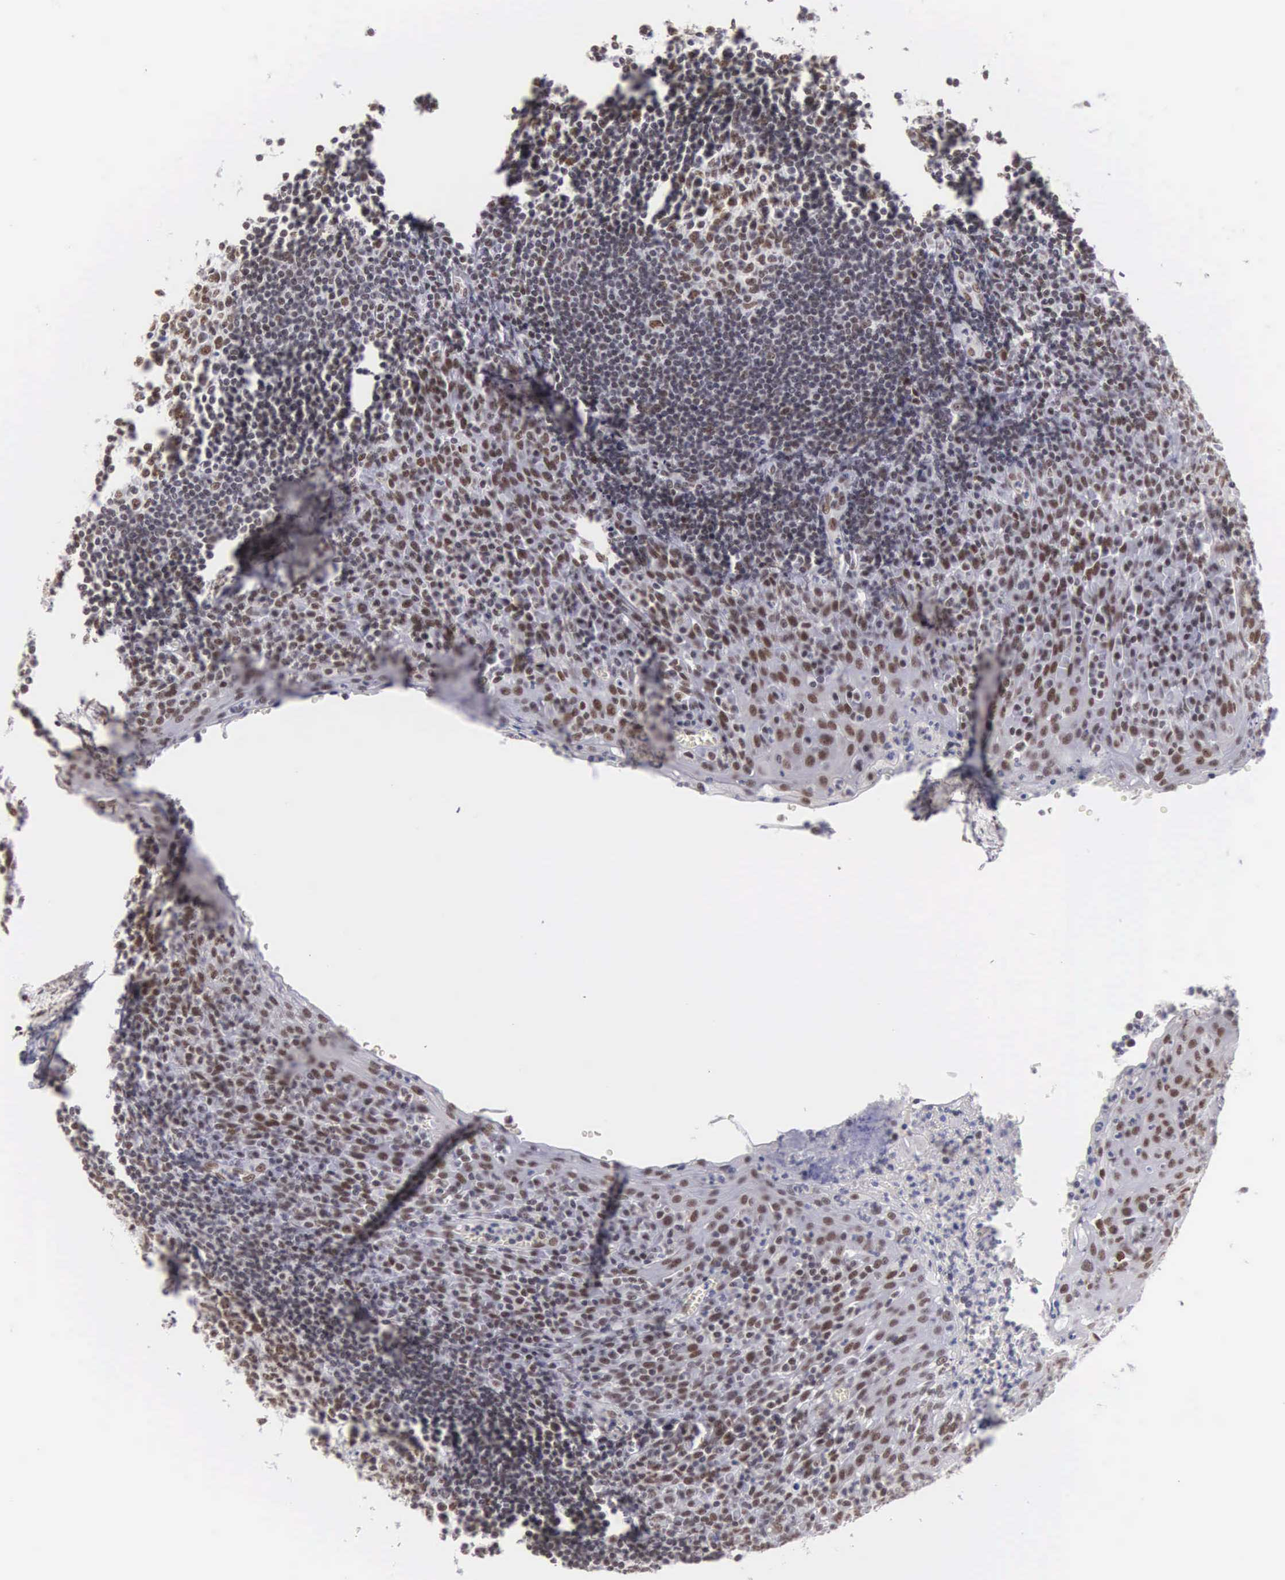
{"staining": {"intensity": "moderate", "quantity": ">75%", "location": "nuclear"}, "tissue": "tonsil", "cell_type": "Germinal center cells", "image_type": "normal", "snomed": [{"axis": "morphology", "description": "Normal tissue, NOS"}, {"axis": "topography", "description": "Tonsil"}], "caption": "Immunohistochemistry (IHC) staining of unremarkable tonsil, which shows medium levels of moderate nuclear positivity in about >75% of germinal center cells indicating moderate nuclear protein expression. The staining was performed using DAB (brown) for protein detection and nuclei were counterstained in hematoxylin (blue).", "gene": "CSTF2", "patient": {"sex": "female", "age": 41}}